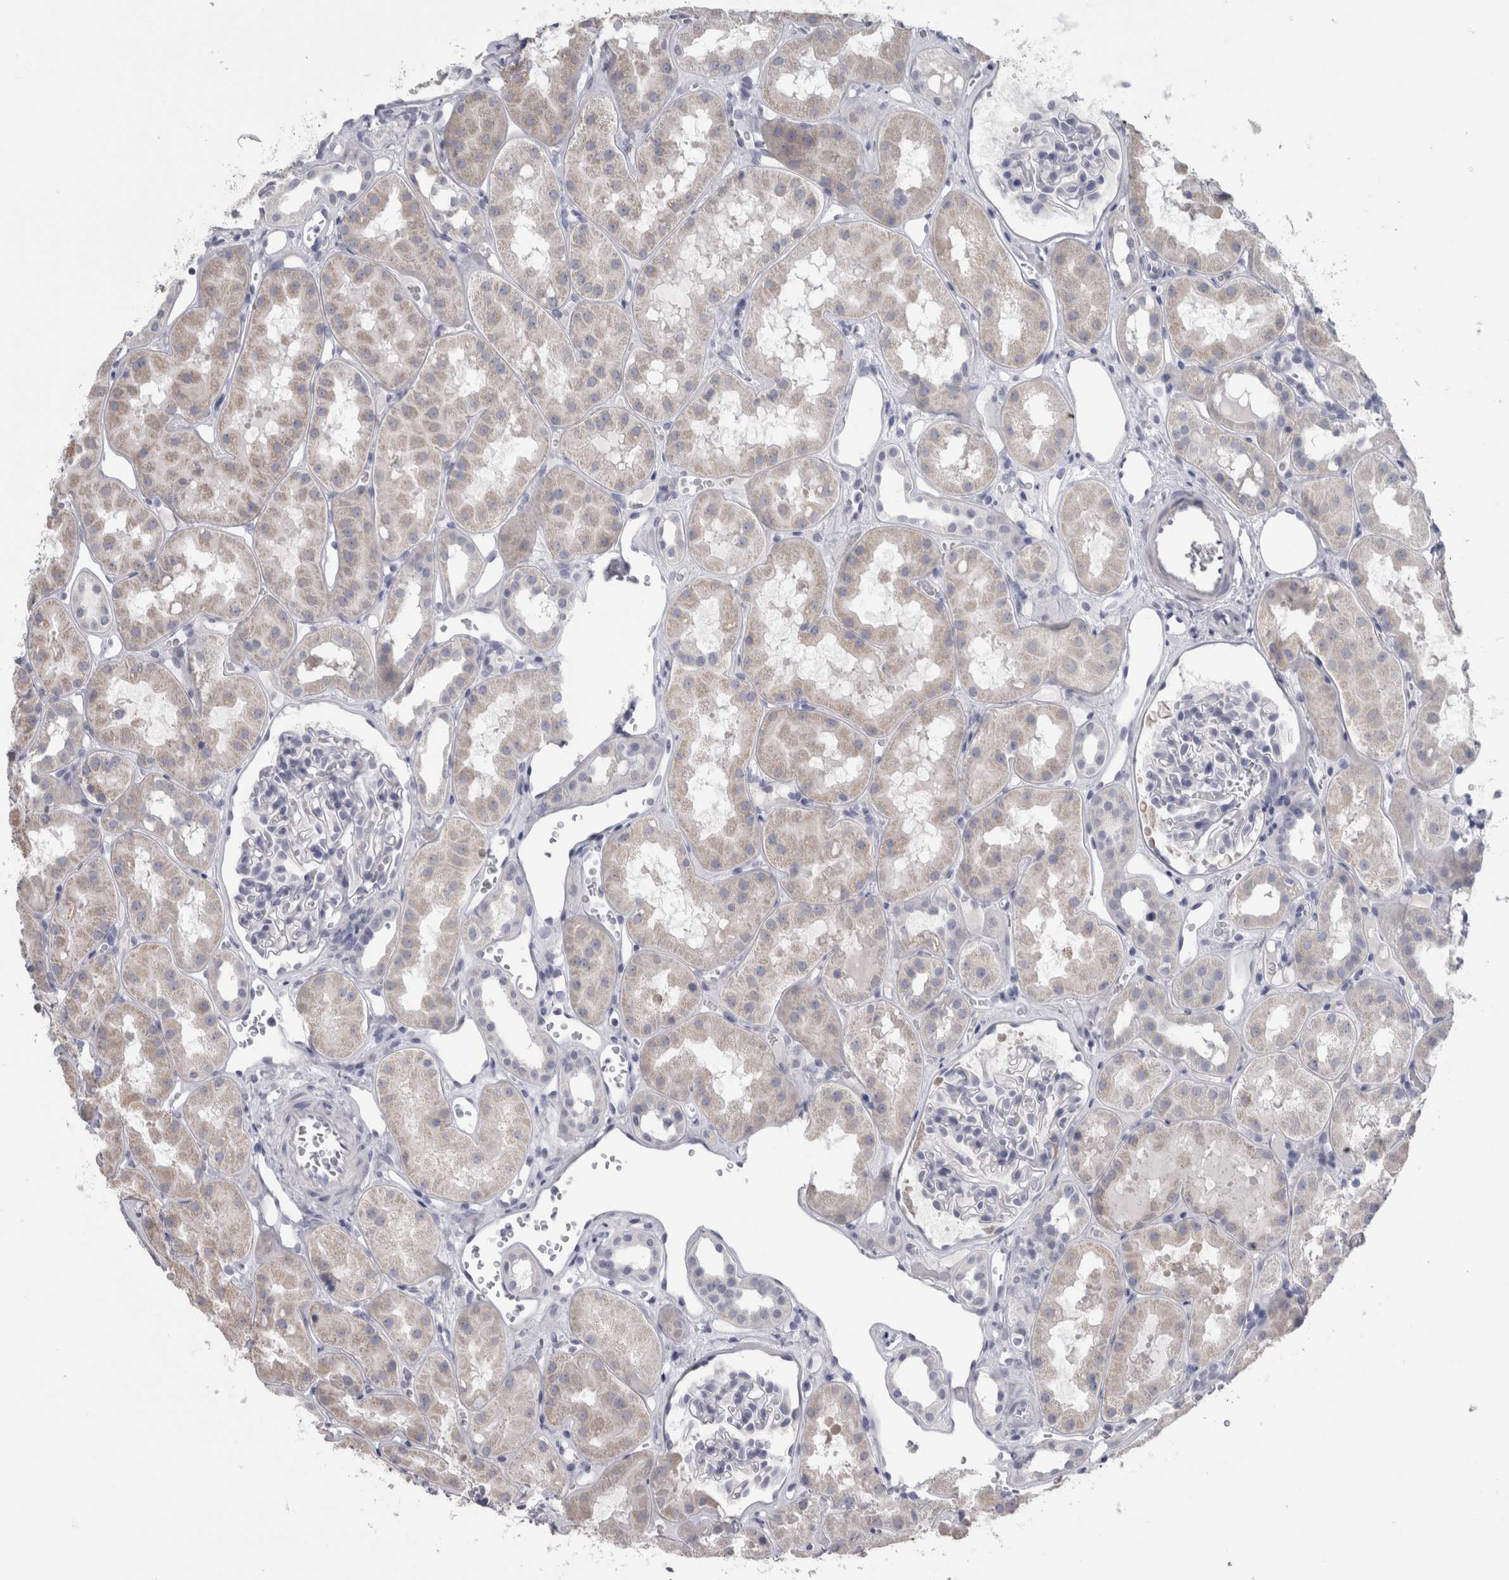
{"staining": {"intensity": "negative", "quantity": "none", "location": "none"}, "tissue": "kidney", "cell_type": "Cells in glomeruli", "image_type": "normal", "snomed": [{"axis": "morphology", "description": "Normal tissue, NOS"}, {"axis": "topography", "description": "Kidney"}], "caption": "Immunohistochemistry (IHC) photomicrograph of benign kidney: kidney stained with DAB reveals no significant protein staining in cells in glomeruli.", "gene": "MSMB", "patient": {"sex": "male", "age": 16}}